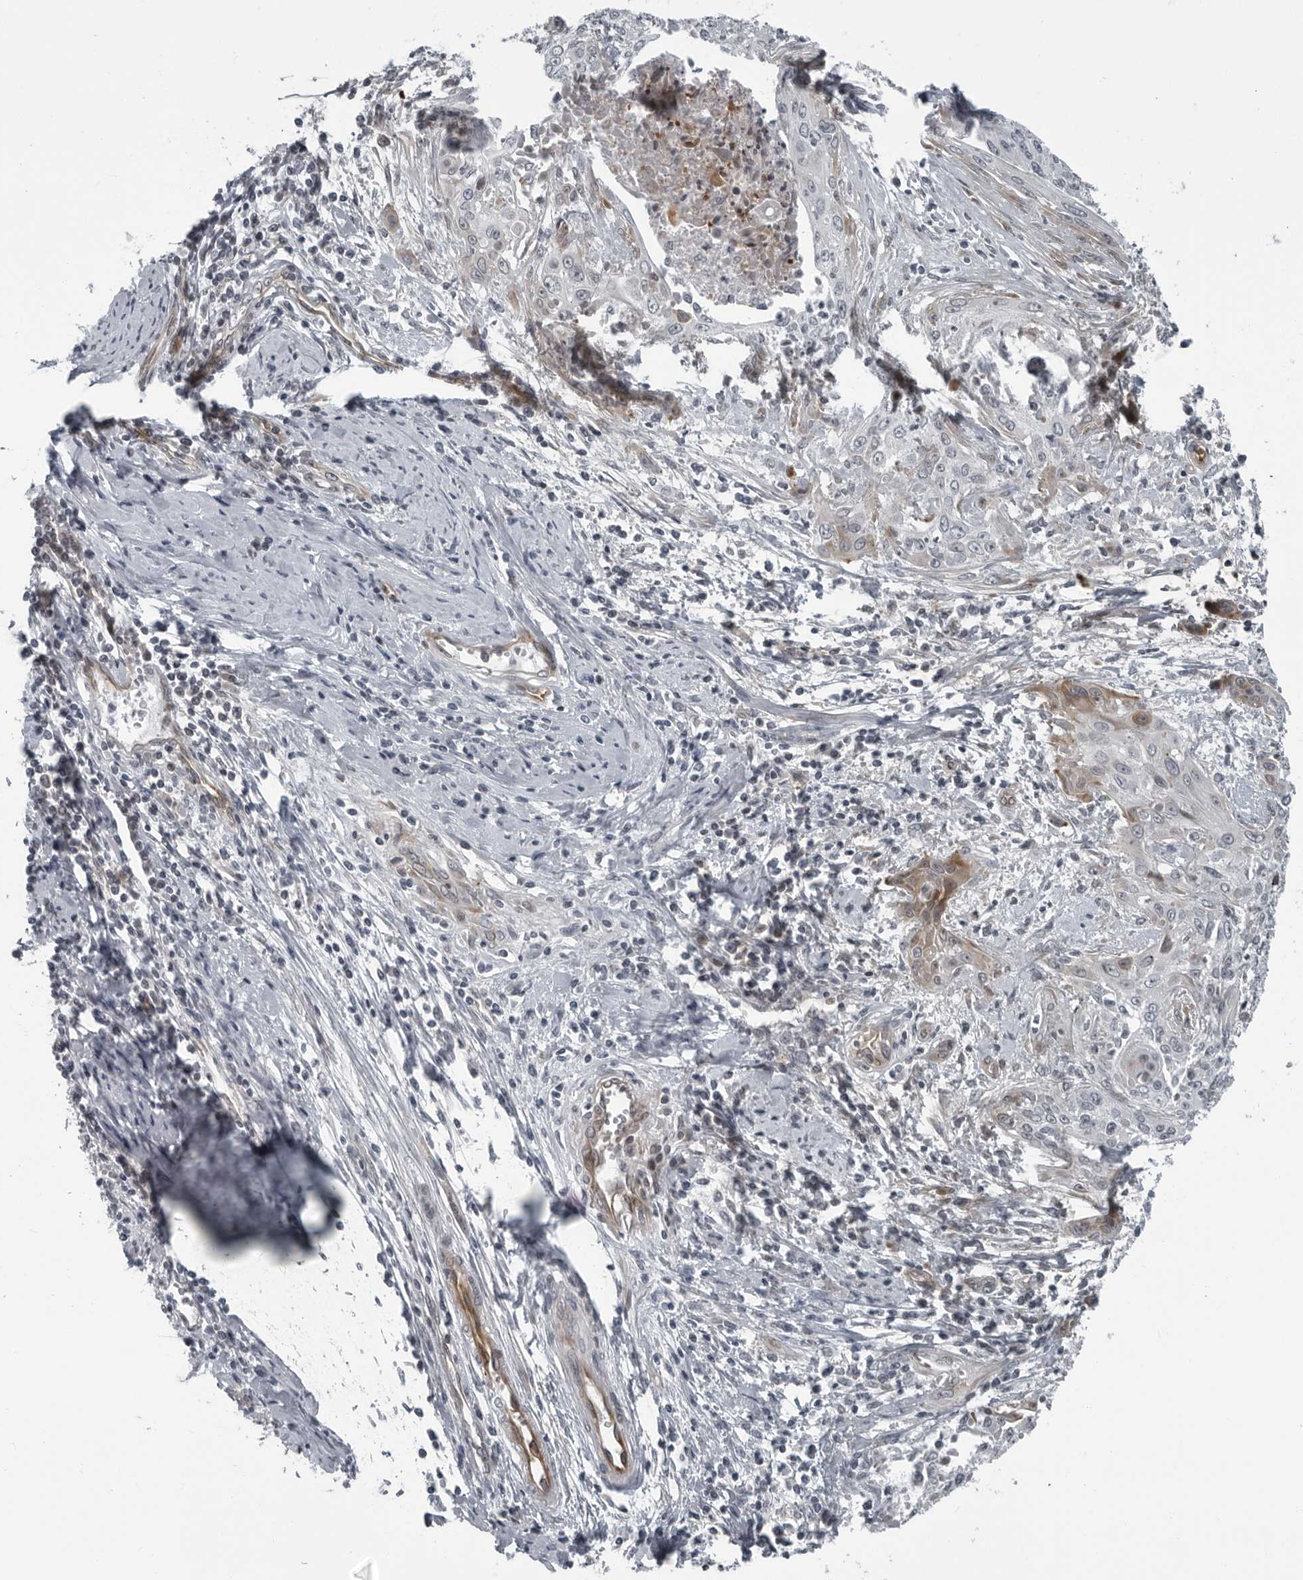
{"staining": {"intensity": "negative", "quantity": "none", "location": "none"}, "tissue": "cervical cancer", "cell_type": "Tumor cells", "image_type": "cancer", "snomed": [{"axis": "morphology", "description": "Squamous cell carcinoma, NOS"}, {"axis": "topography", "description": "Cervix"}], "caption": "An image of squamous cell carcinoma (cervical) stained for a protein demonstrates no brown staining in tumor cells.", "gene": "FAM102B", "patient": {"sex": "female", "age": 55}}